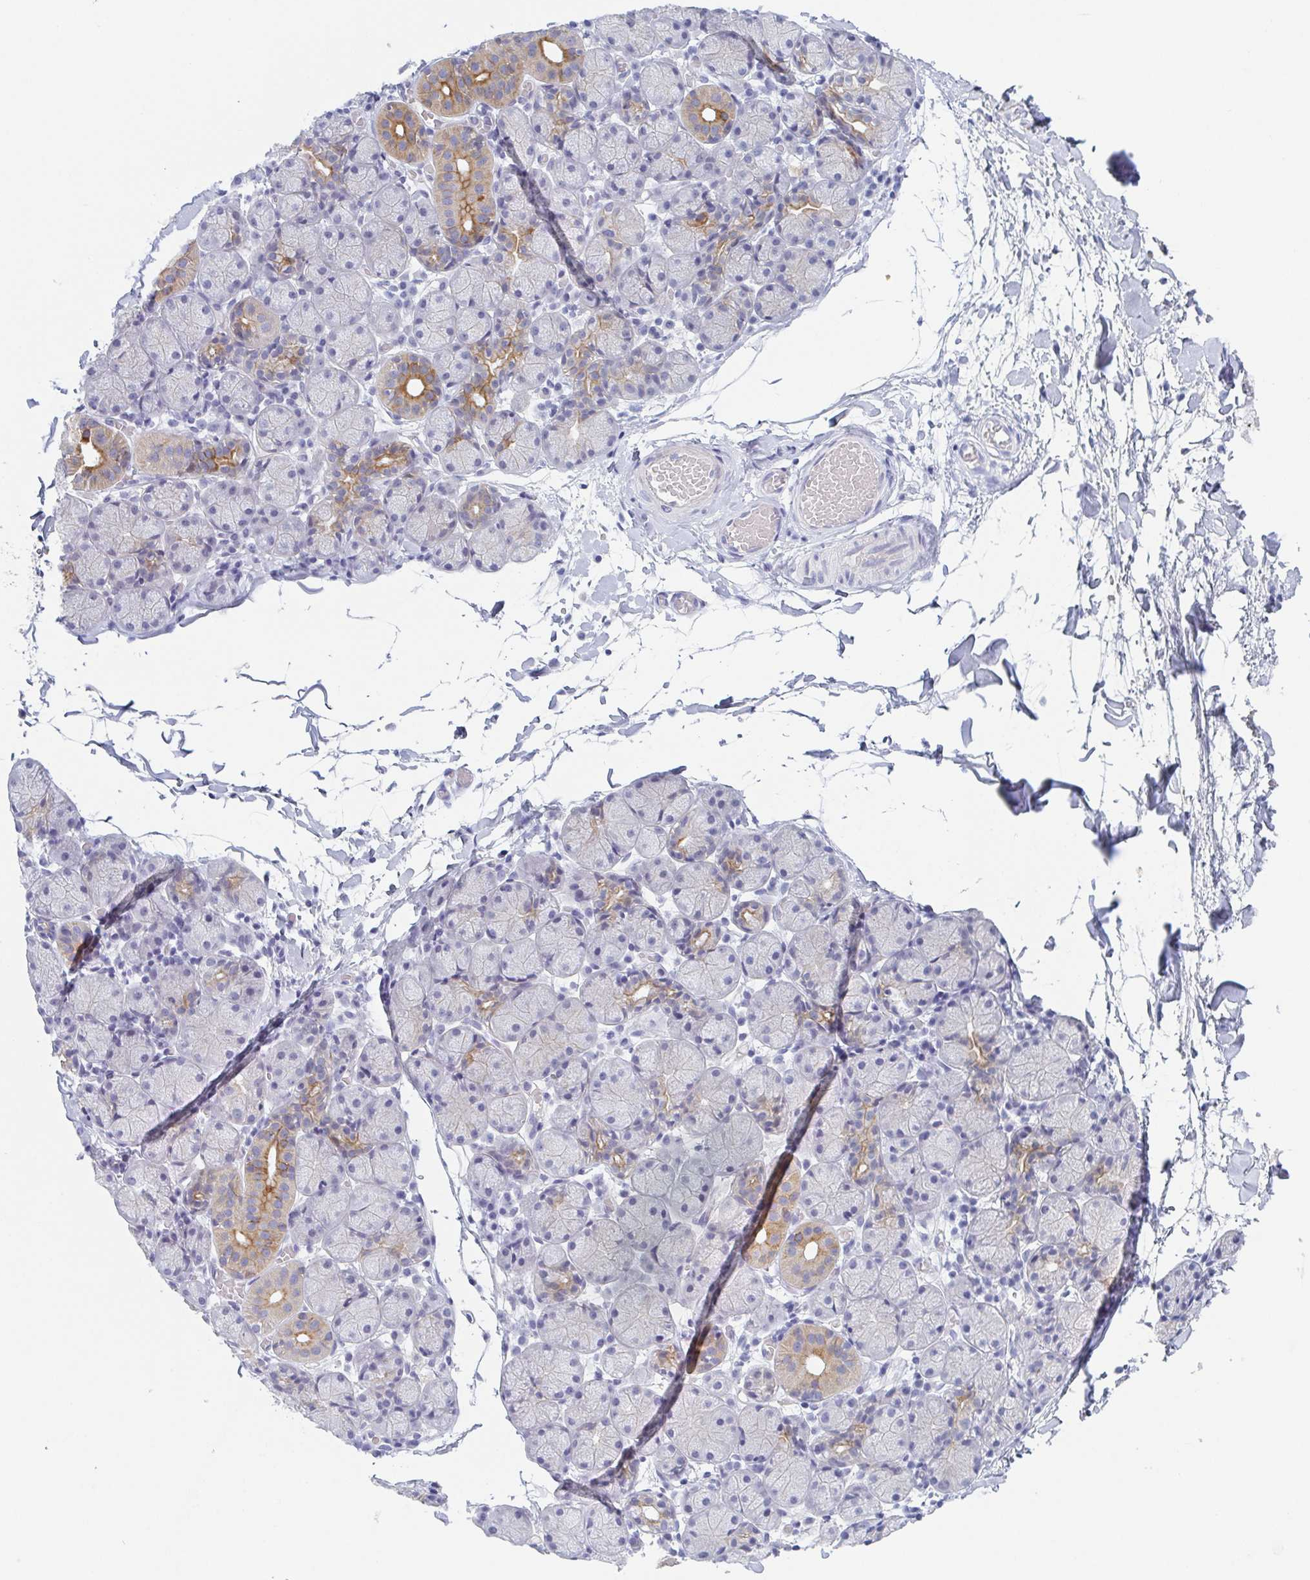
{"staining": {"intensity": "moderate", "quantity": "<25%", "location": "cytoplasmic/membranous"}, "tissue": "salivary gland", "cell_type": "Glandular cells", "image_type": "normal", "snomed": [{"axis": "morphology", "description": "Normal tissue, NOS"}, {"axis": "topography", "description": "Salivary gland"}], "caption": "Immunohistochemistry (IHC) image of benign salivary gland: human salivary gland stained using immunohistochemistry (IHC) reveals low levels of moderate protein expression localized specifically in the cytoplasmic/membranous of glandular cells, appearing as a cytoplasmic/membranous brown color.", "gene": "RHOV", "patient": {"sex": "female", "age": 24}}